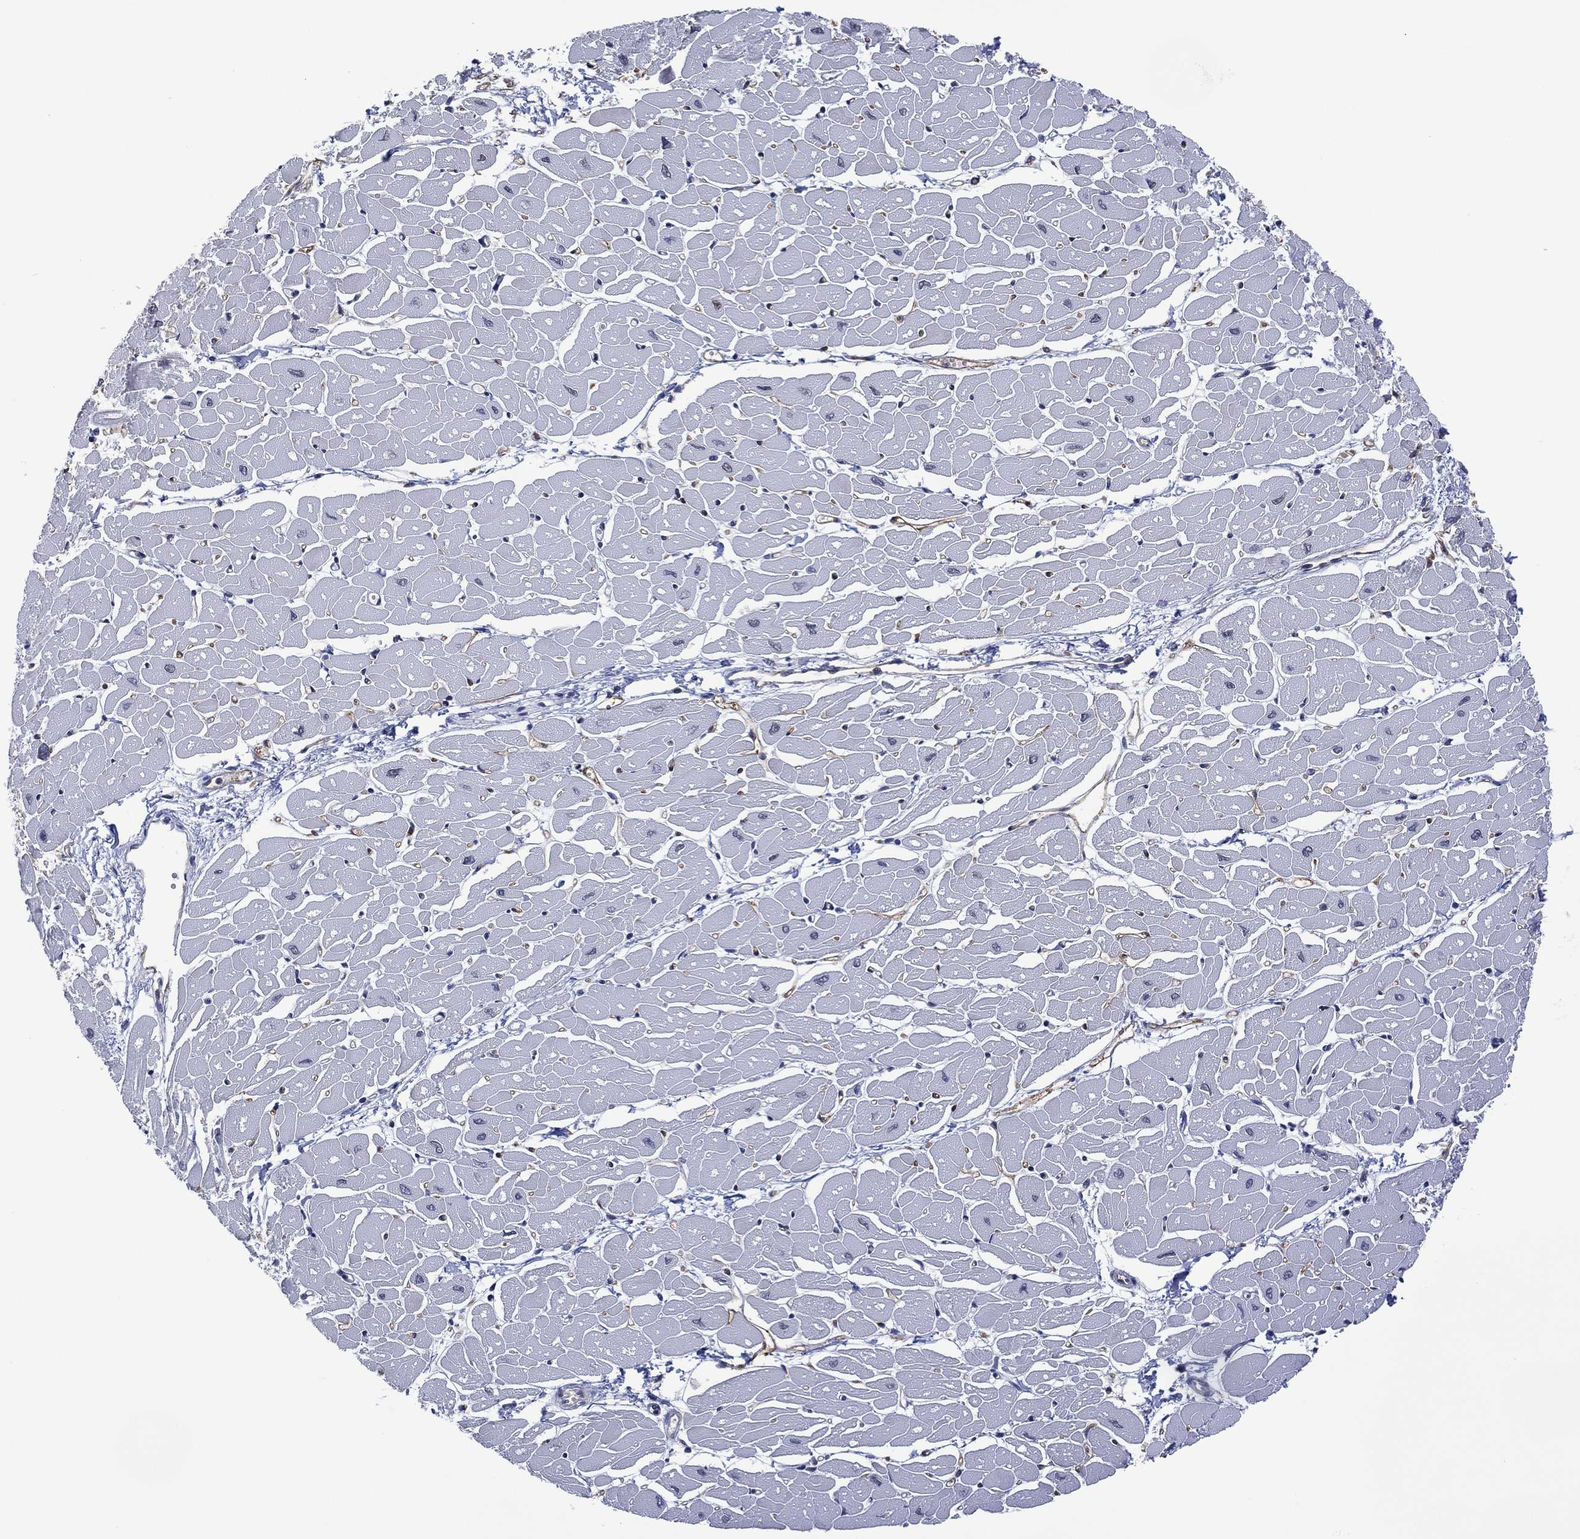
{"staining": {"intensity": "negative", "quantity": "none", "location": "none"}, "tissue": "heart muscle", "cell_type": "Cardiomyocytes", "image_type": "normal", "snomed": [{"axis": "morphology", "description": "Normal tissue, NOS"}, {"axis": "topography", "description": "Heart"}], "caption": "The IHC image has no significant staining in cardiomyocytes of heart muscle.", "gene": "DPP4", "patient": {"sex": "male", "age": 57}}